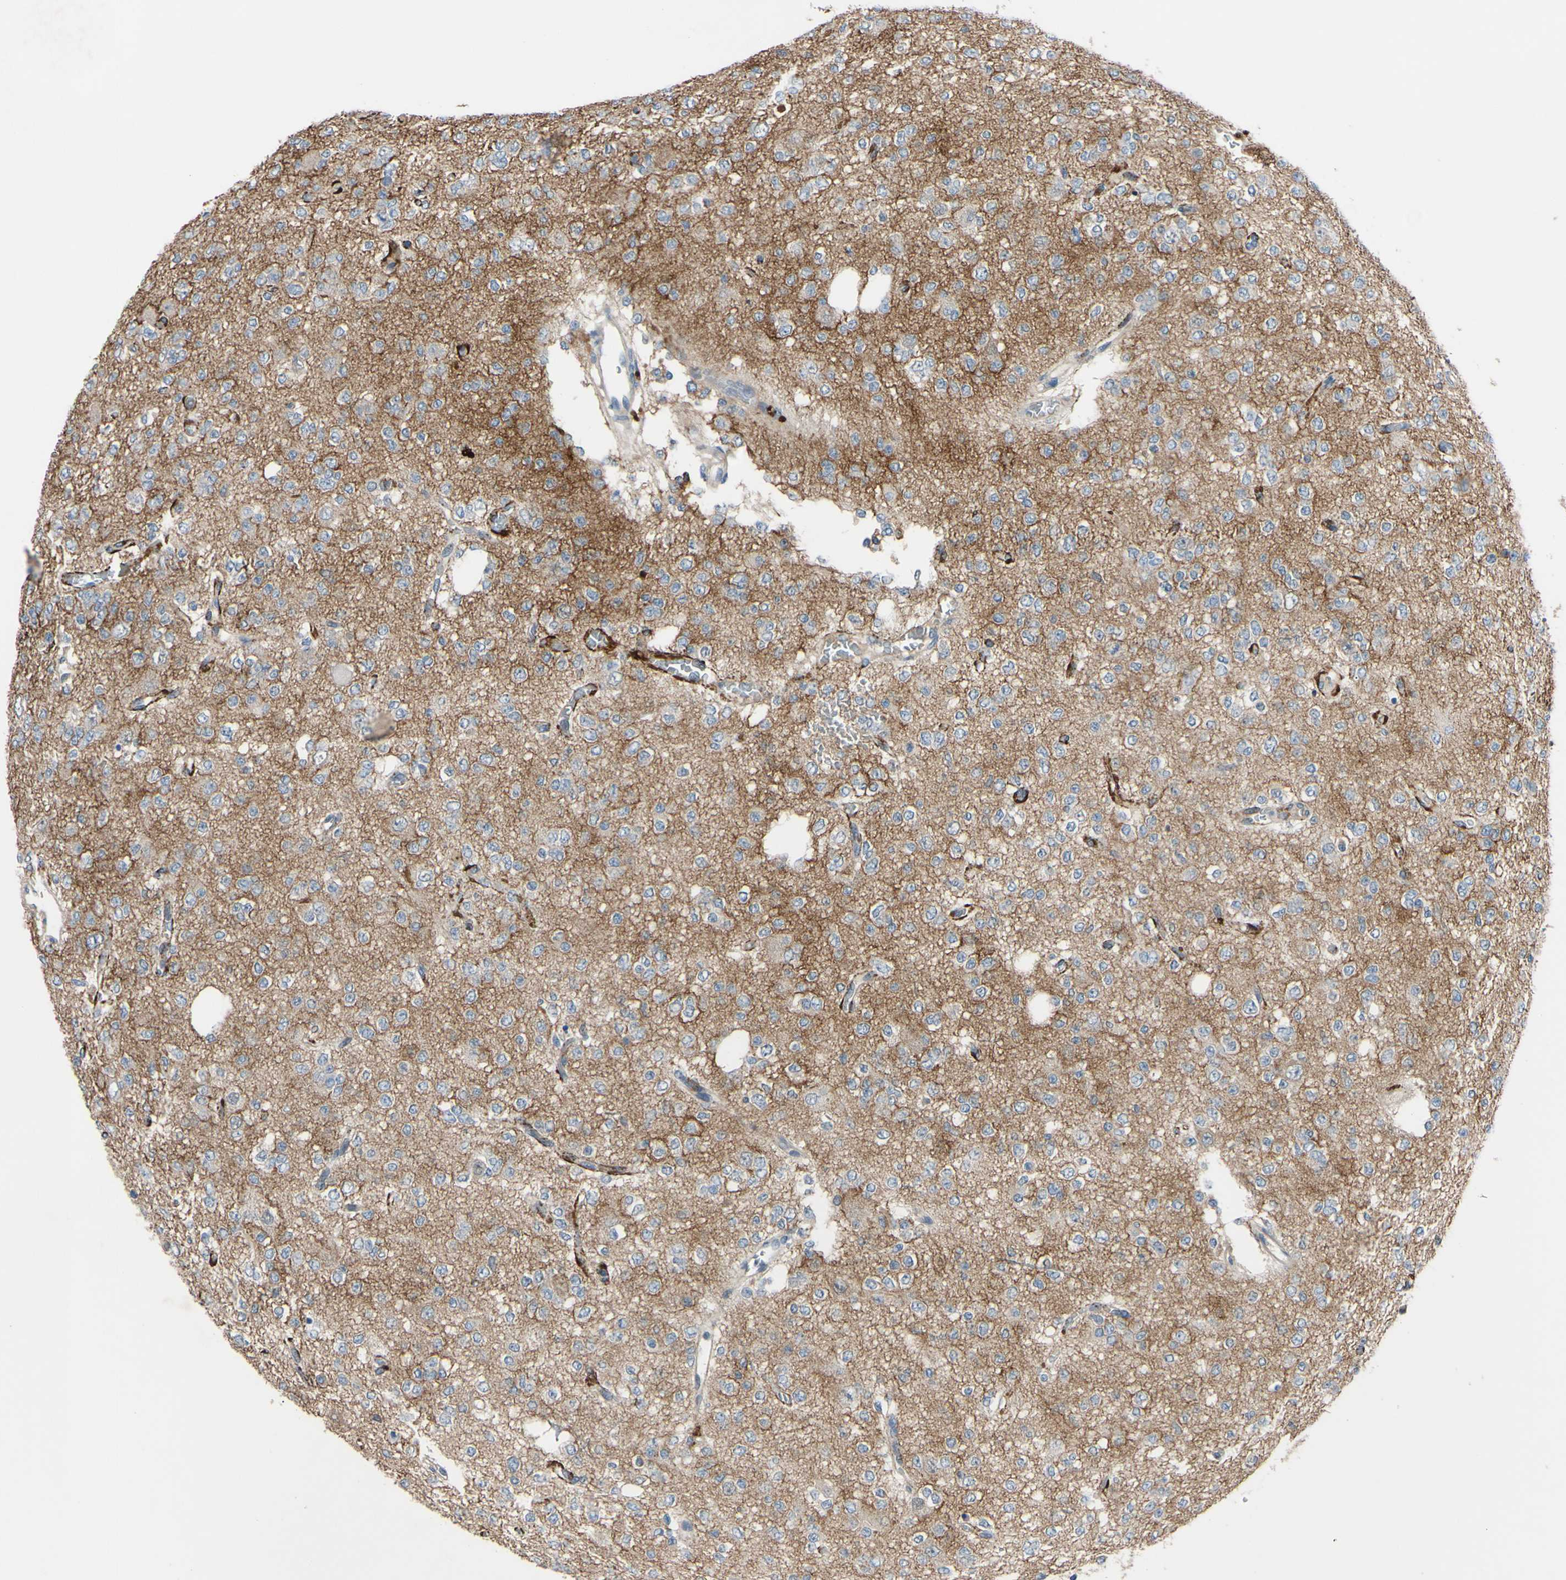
{"staining": {"intensity": "negative", "quantity": "none", "location": "none"}, "tissue": "glioma", "cell_type": "Tumor cells", "image_type": "cancer", "snomed": [{"axis": "morphology", "description": "Glioma, malignant, Low grade"}, {"axis": "topography", "description": "Brain"}], "caption": "A micrograph of human malignant glioma (low-grade) is negative for staining in tumor cells. The staining was performed using DAB to visualize the protein expression in brown, while the nuclei were stained in blue with hematoxylin (Magnification: 20x).", "gene": "HILPDA", "patient": {"sex": "male", "age": 38}}